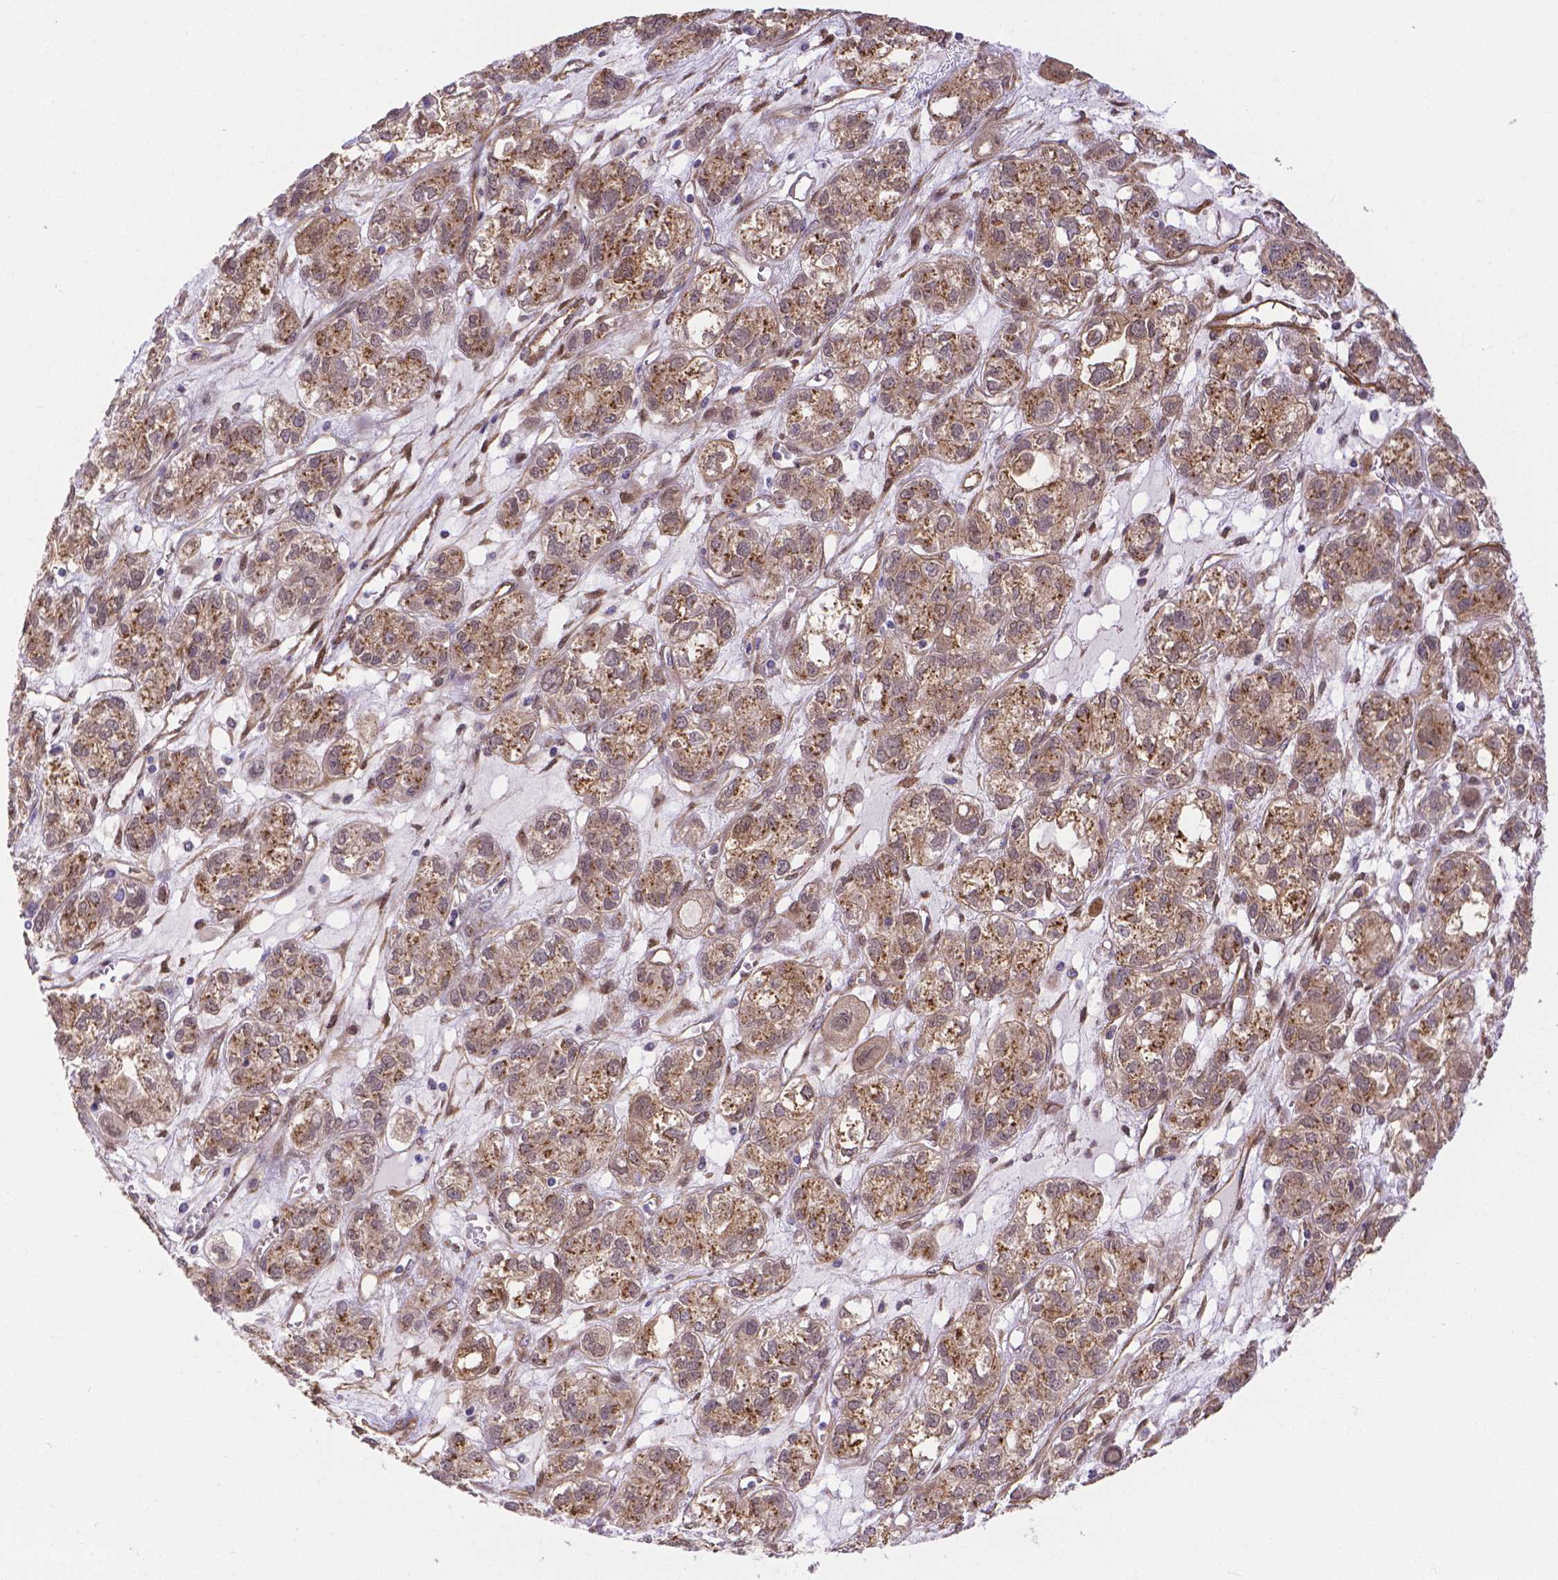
{"staining": {"intensity": "moderate", "quantity": ">75%", "location": "cytoplasmic/membranous"}, "tissue": "ovarian cancer", "cell_type": "Tumor cells", "image_type": "cancer", "snomed": [{"axis": "morphology", "description": "Carcinoma, endometroid"}, {"axis": "topography", "description": "Ovary"}], "caption": "Tumor cells show moderate cytoplasmic/membranous expression in approximately >75% of cells in endometroid carcinoma (ovarian).", "gene": "YAP1", "patient": {"sex": "female", "age": 64}}